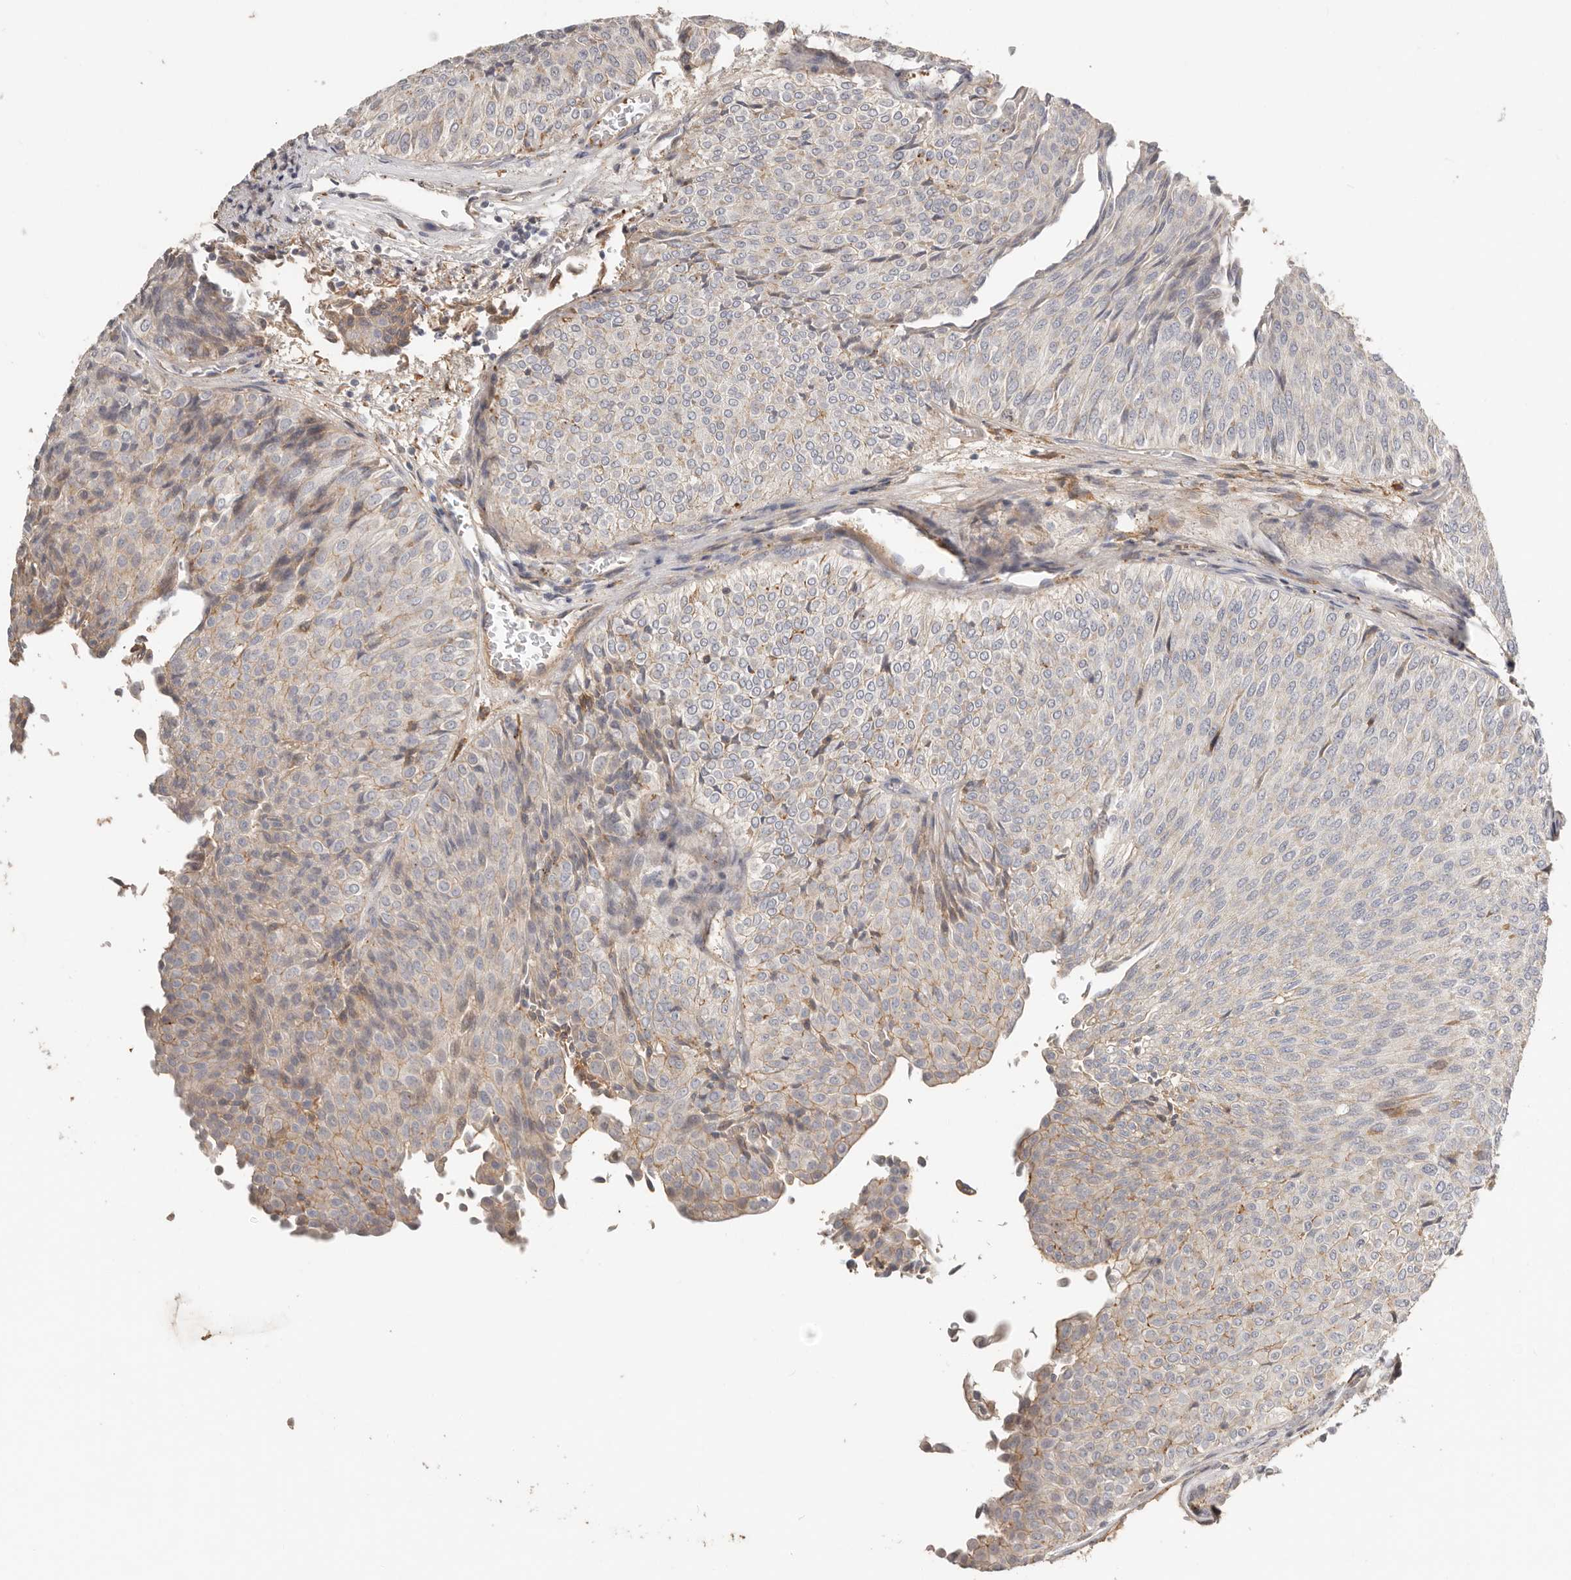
{"staining": {"intensity": "weak", "quantity": "<25%", "location": "cytoplasmic/membranous"}, "tissue": "urothelial cancer", "cell_type": "Tumor cells", "image_type": "cancer", "snomed": [{"axis": "morphology", "description": "Urothelial carcinoma, Low grade"}, {"axis": "topography", "description": "Urinary bladder"}], "caption": "There is no significant expression in tumor cells of urothelial carcinoma (low-grade).", "gene": "MTFR2", "patient": {"sex": "male", "age": 78}}